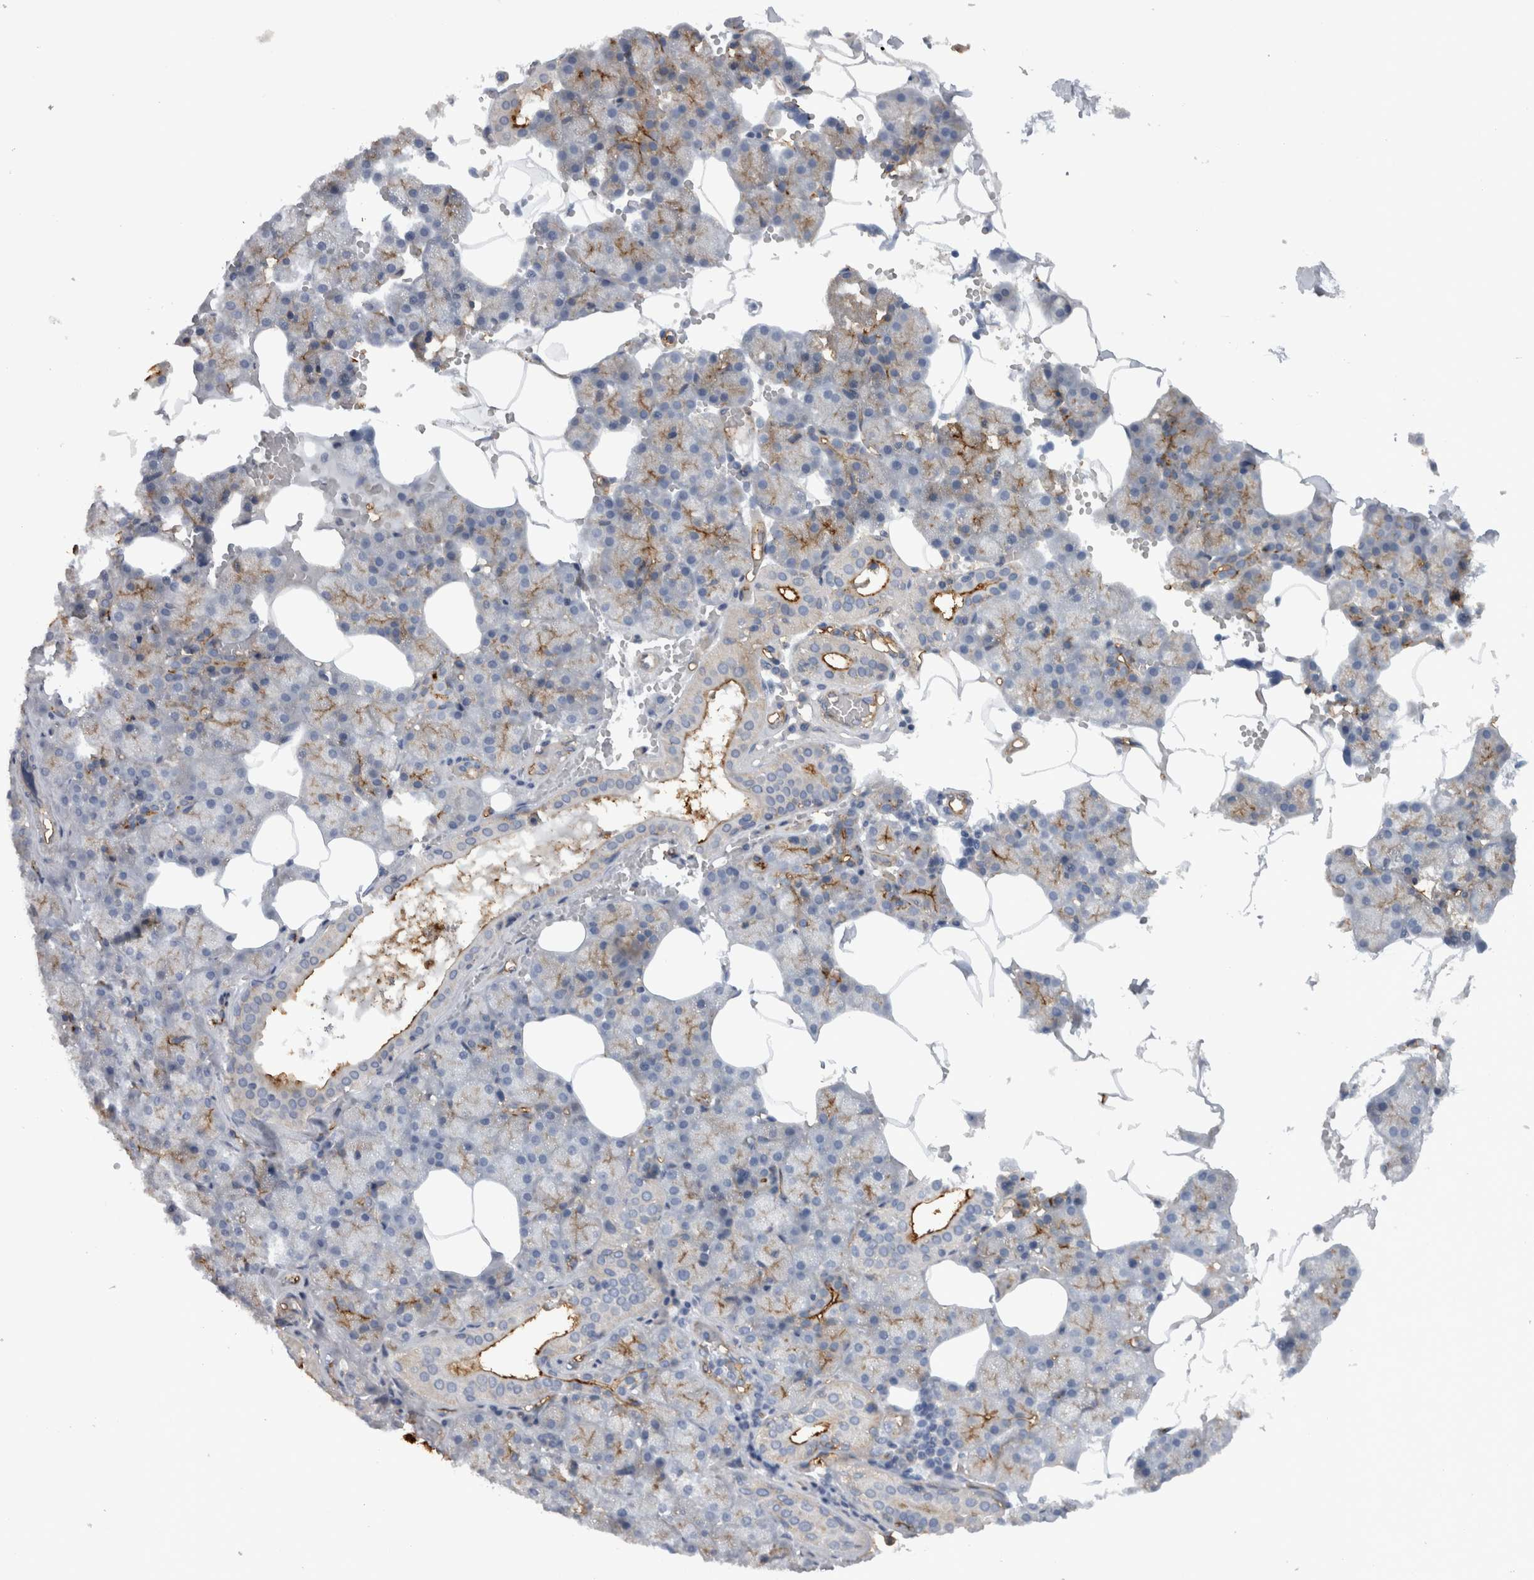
{"staining": {"intensity": "strong", "quantity": "25%-75%", "location": "cytoplasmic/membranous"}, "tissue": "salivary gland", "cell_type": "Glandular cells", "image_type": "normal", "snomed": [{"axis": "morphology", "description": "Normal tissue, NOS"}, {"axis": "topography", "description": "Salivary gland"}], "caption": "A high amount of strong cytoplasmic/membranous staining is appreciated in about 25%-75% of glandular cells in unremarkable salivary gland.", "gene": "CD59", "patient": {"sex": "male", "age": 62}}